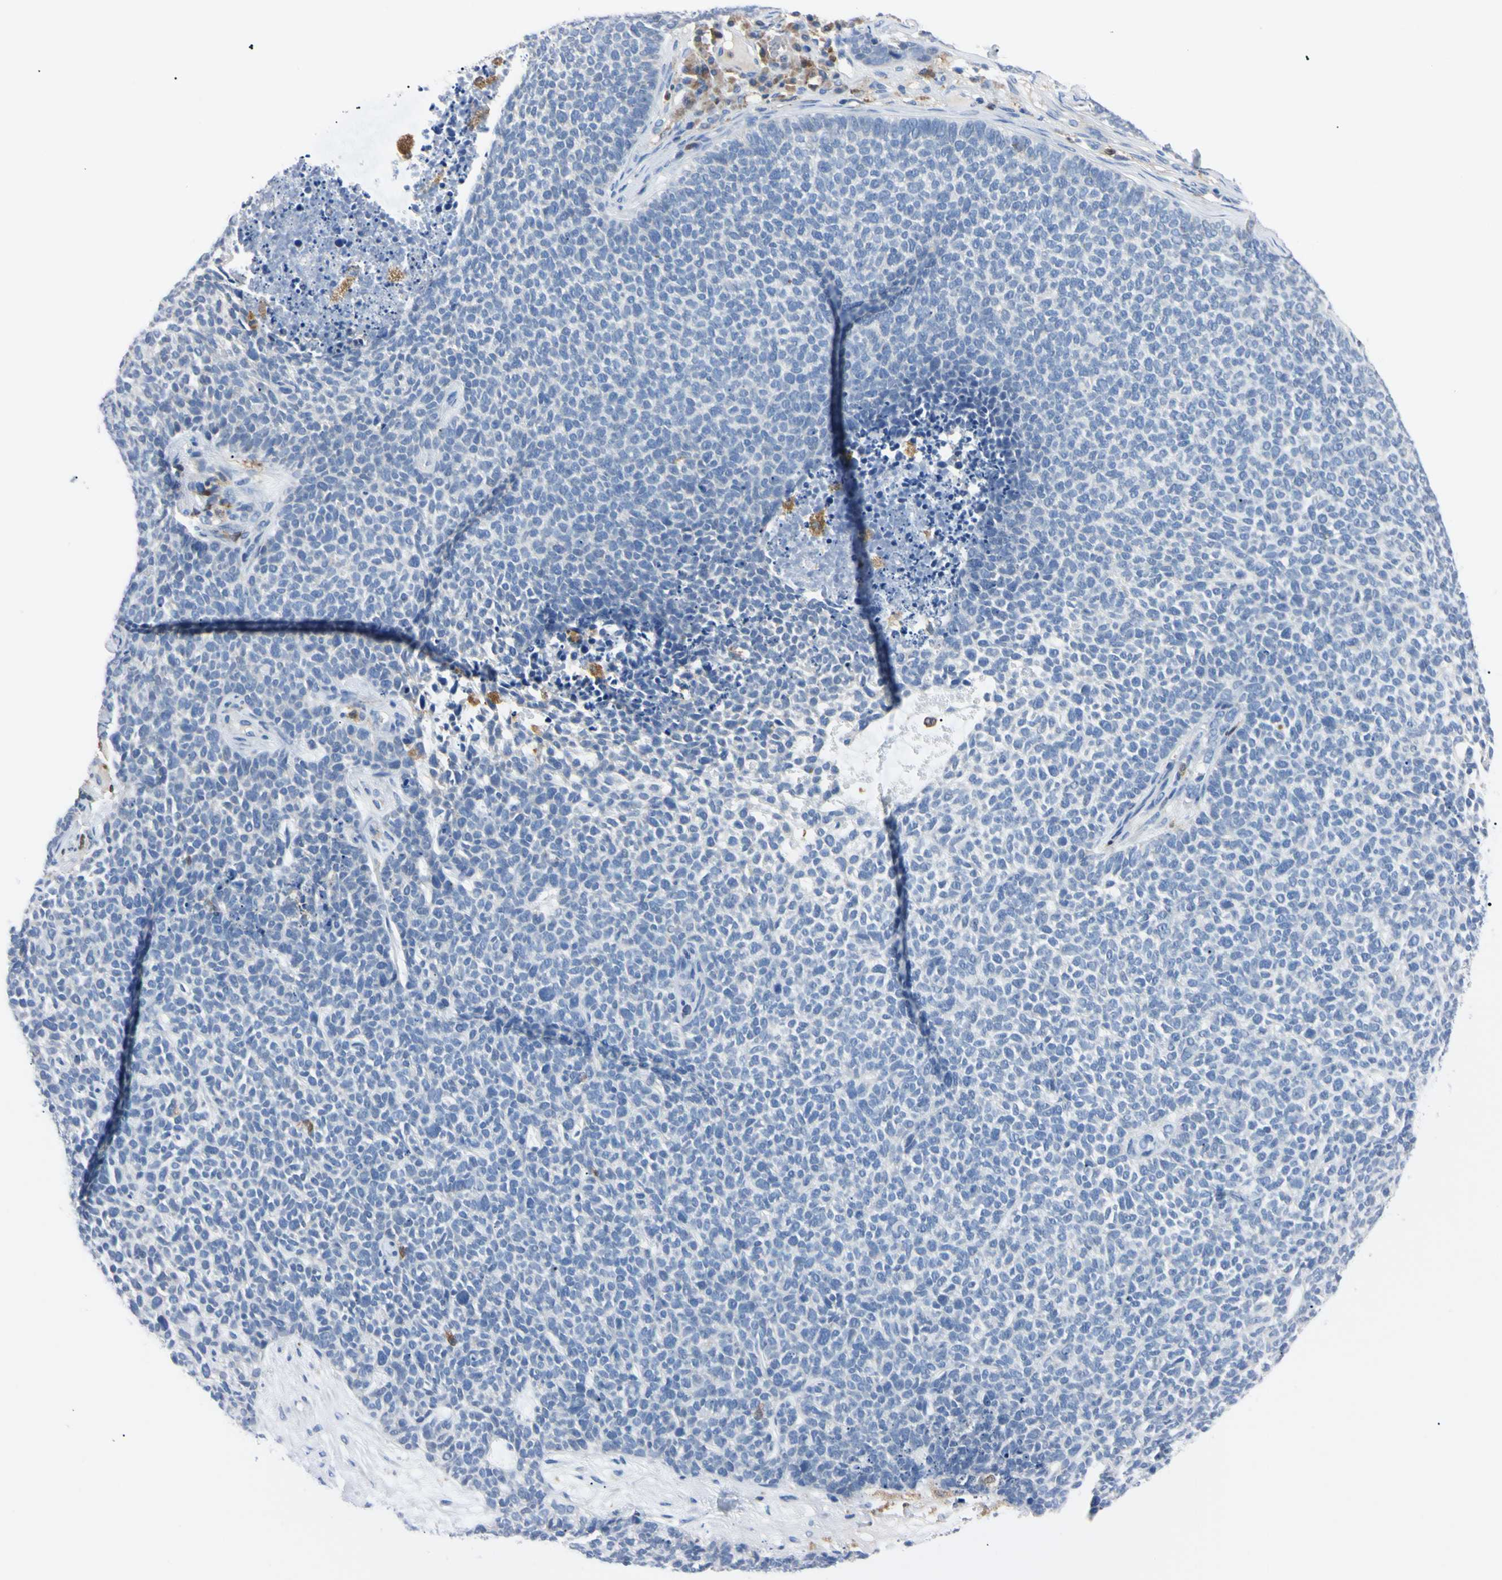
{"staining": {"intensity": "negative", "quantity": "none", "location": "none"}, "tissue": "skin cancer", "cell_type": "Tumor cells", "image_type": "cancer", "snomed": [{"axis": "morphology", "description": "Basal cell carcinoma"}, {"axis": "topography", "description": "Skin"}], "caption": "IHC micrograph of skin basal cell carcinoma stained for a protein (brown), which exhibits no positivity in tumor cells.", "gene": "NCF4", "patient": {"sex": "female", "age": 84}}